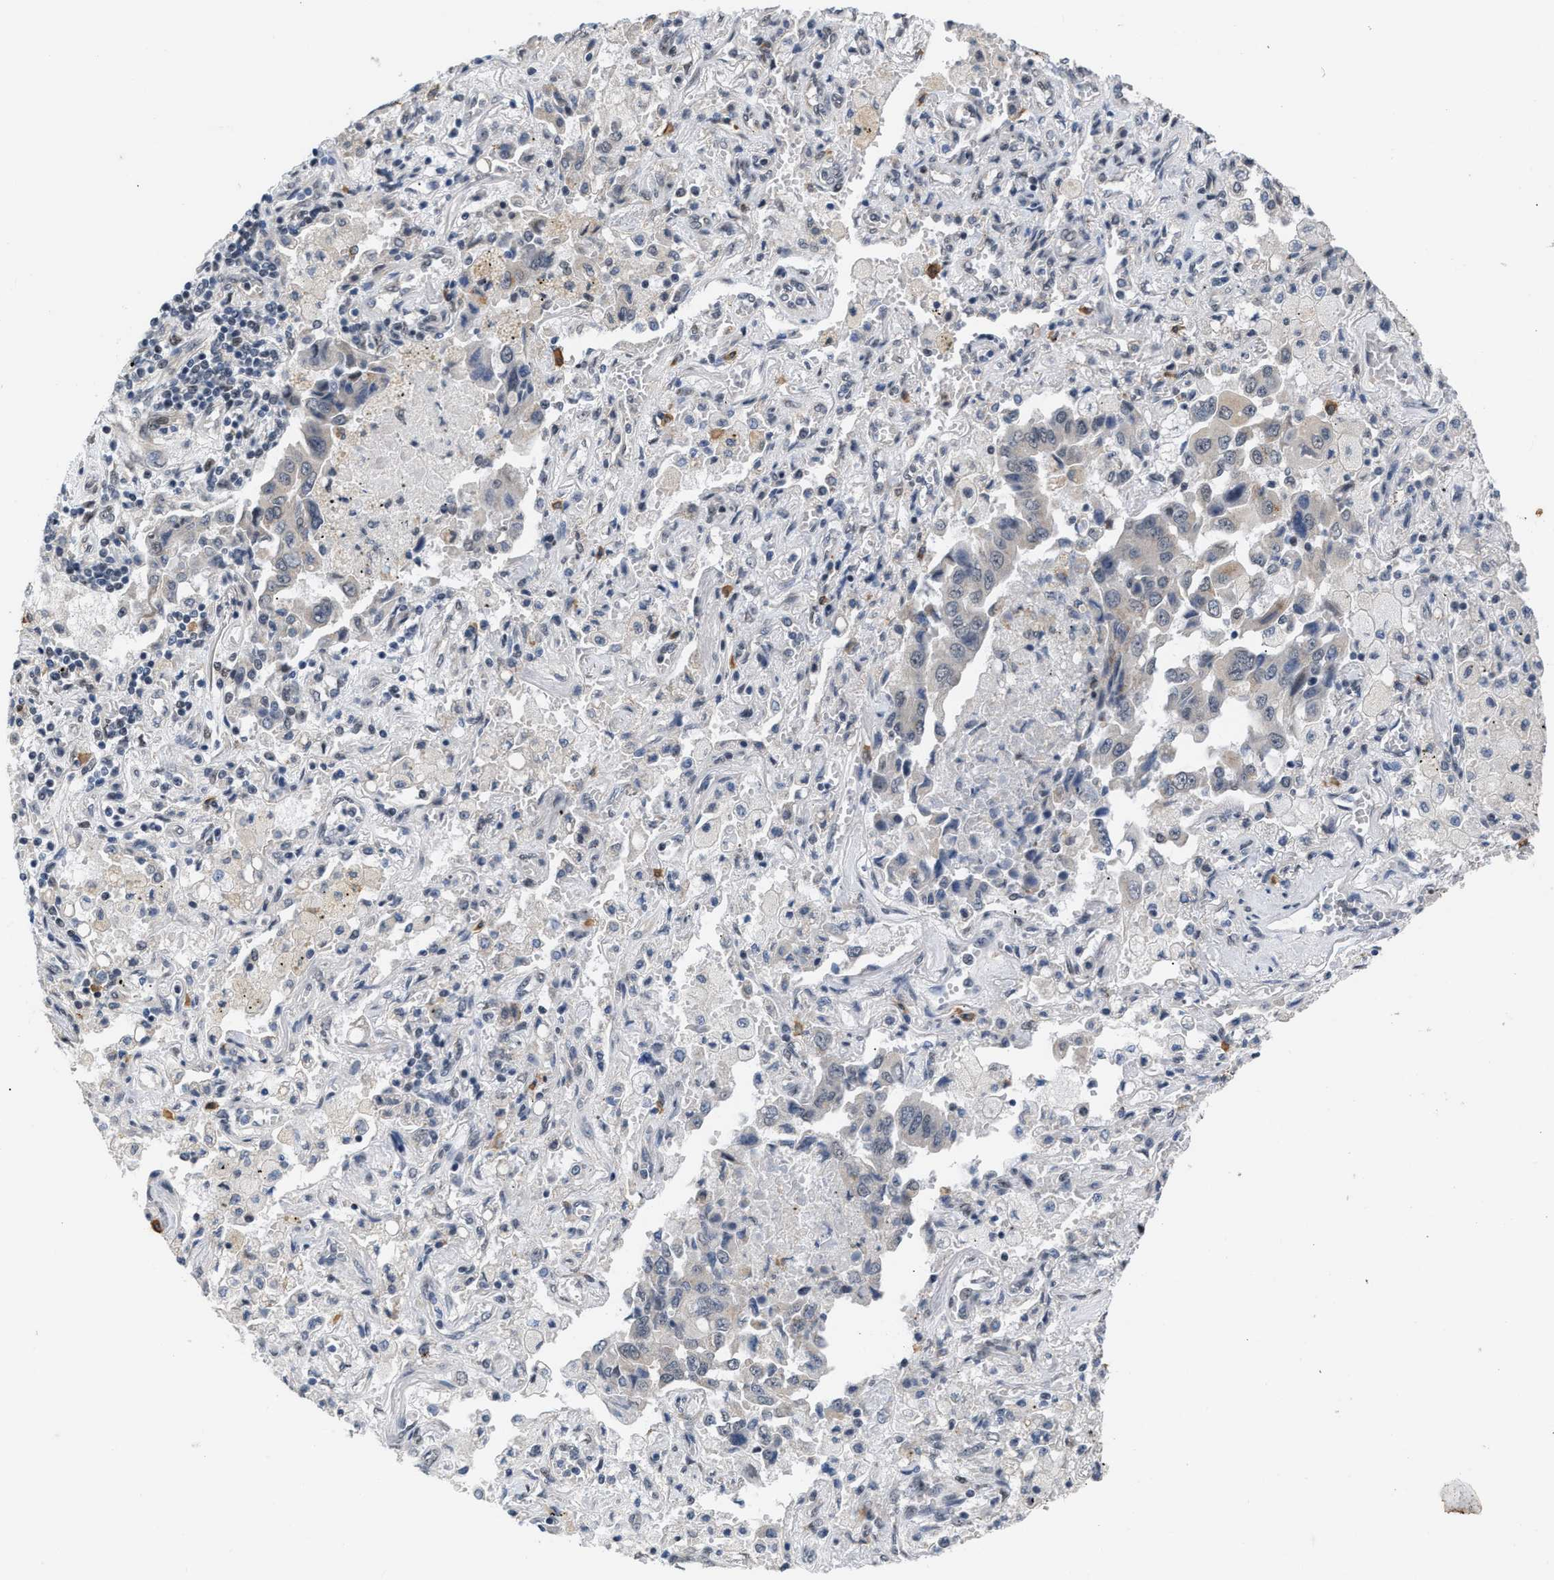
{"staining": {"intensity": "negative", "quantity": "none", "location": "none"}, "tissue": "lung cancer", "cell_type": "Tumor cells", "image_type": "cancer", "snomed": [{"axis": "morphology", "description": "Adenocarcinoma, NOS"}, {"axis": "topography", "description": "Lung"}], "caption": "There is no significant expression in tumor cells of lung cancer.", "gene": "TXNRD3", "patient": {"sex": "female", "age": 65}}